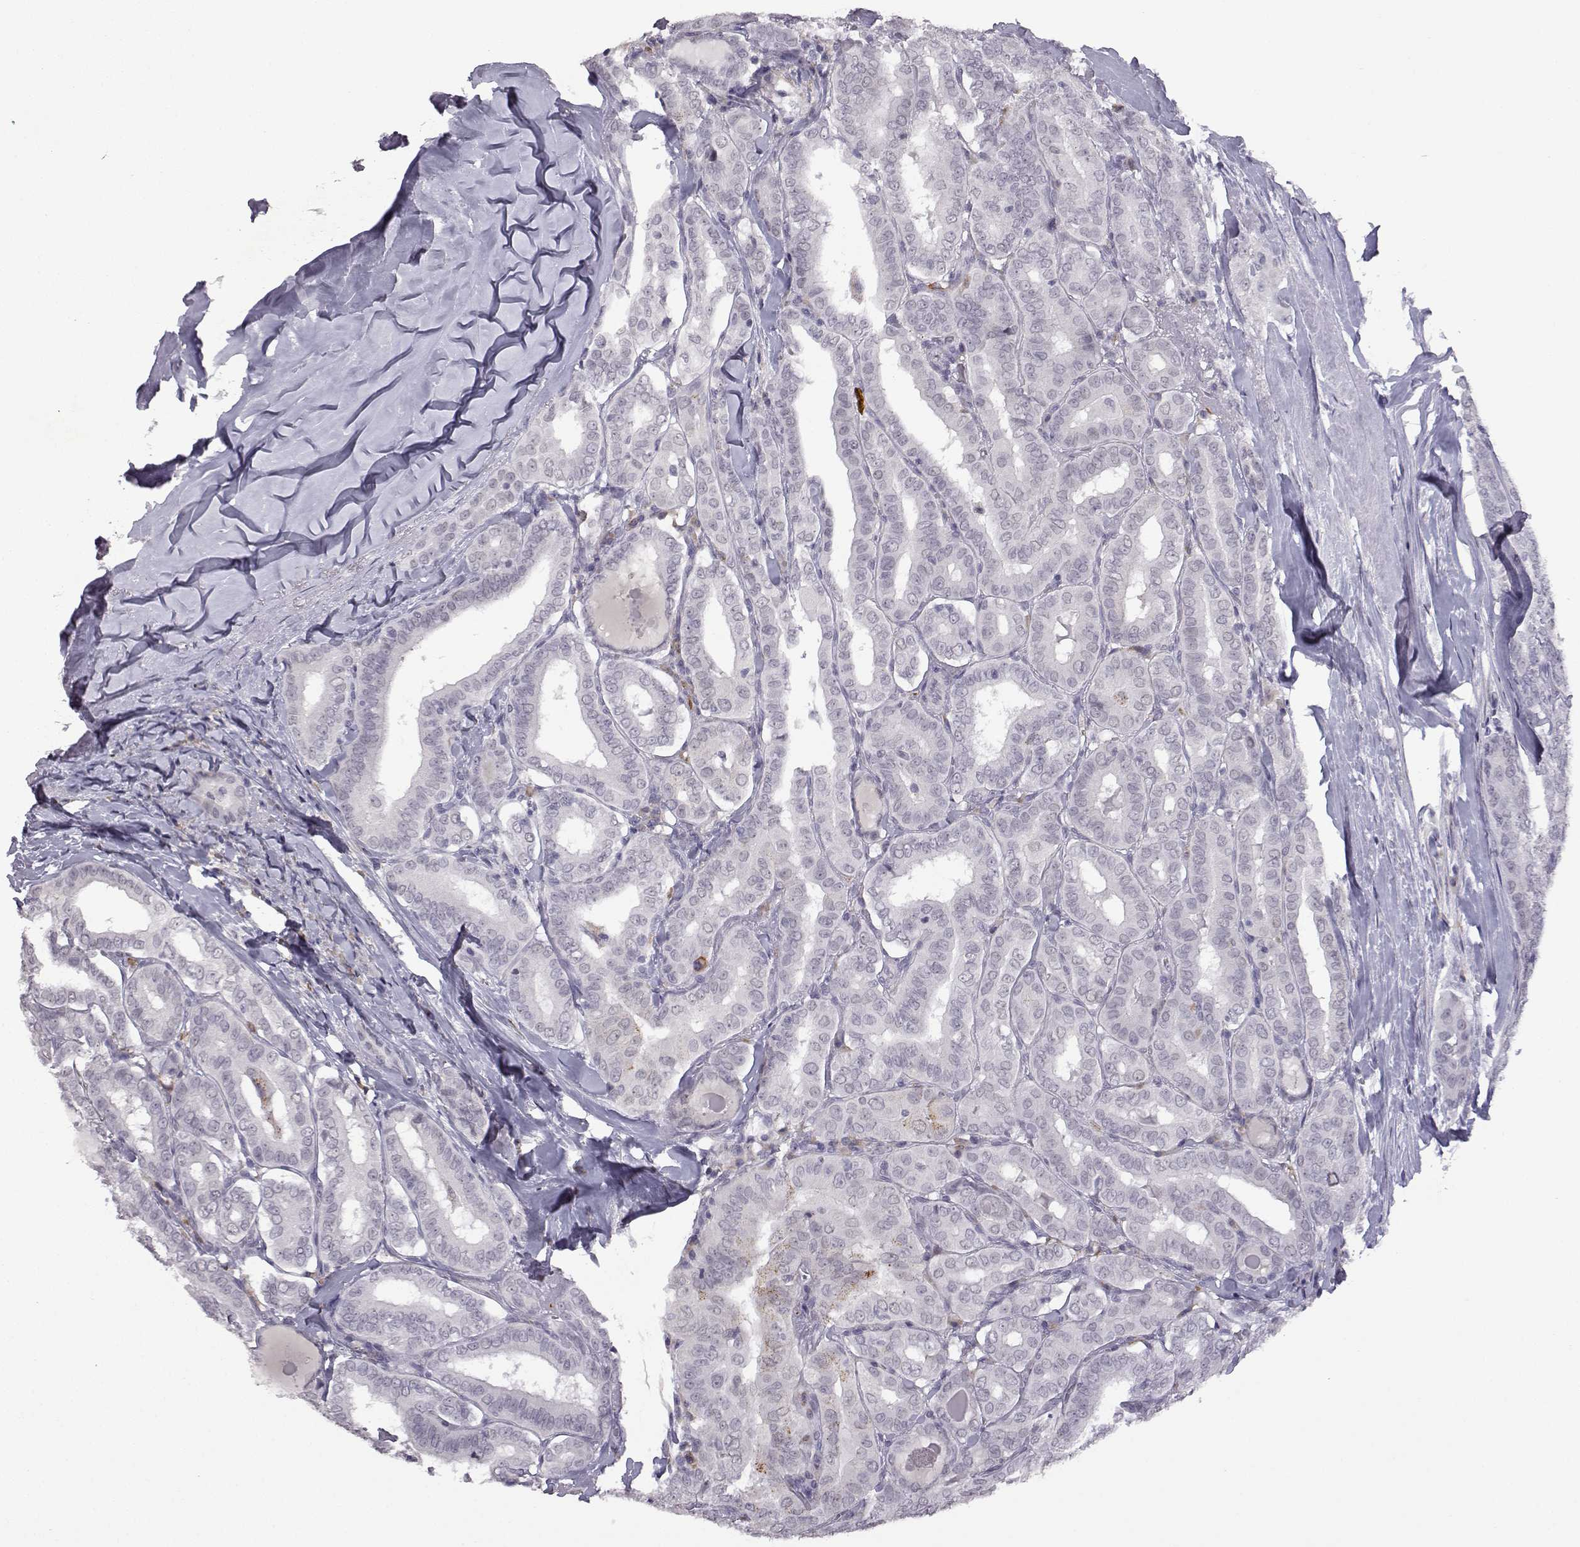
{"staining": {"intensity": "negative", "quantity": "none", "location": "none"}, "tissue": "thyroid cancer", "cell_type": "Tumor cells", "image_type": "cancer", "snomed": [{"axis": "morphology", "description": "Papillary adenocarcinoma, NOS"}, {"axis": "morphology", "description": "Papillary adenoma metastatic"}, {"axis": "topography", "description": "Thyroid gland"}], "caption": "DAB immunohistochemical staining of human papillary adenocarcinoma (thyroid) exhibits no significant staining in tumor cells. (DAB (3,3'-diaminobenzidine) IHC visualized using brightfield microscopy, high magnification).", "gene": "VGF", "patient": {"sex": "female", "age": 50}}